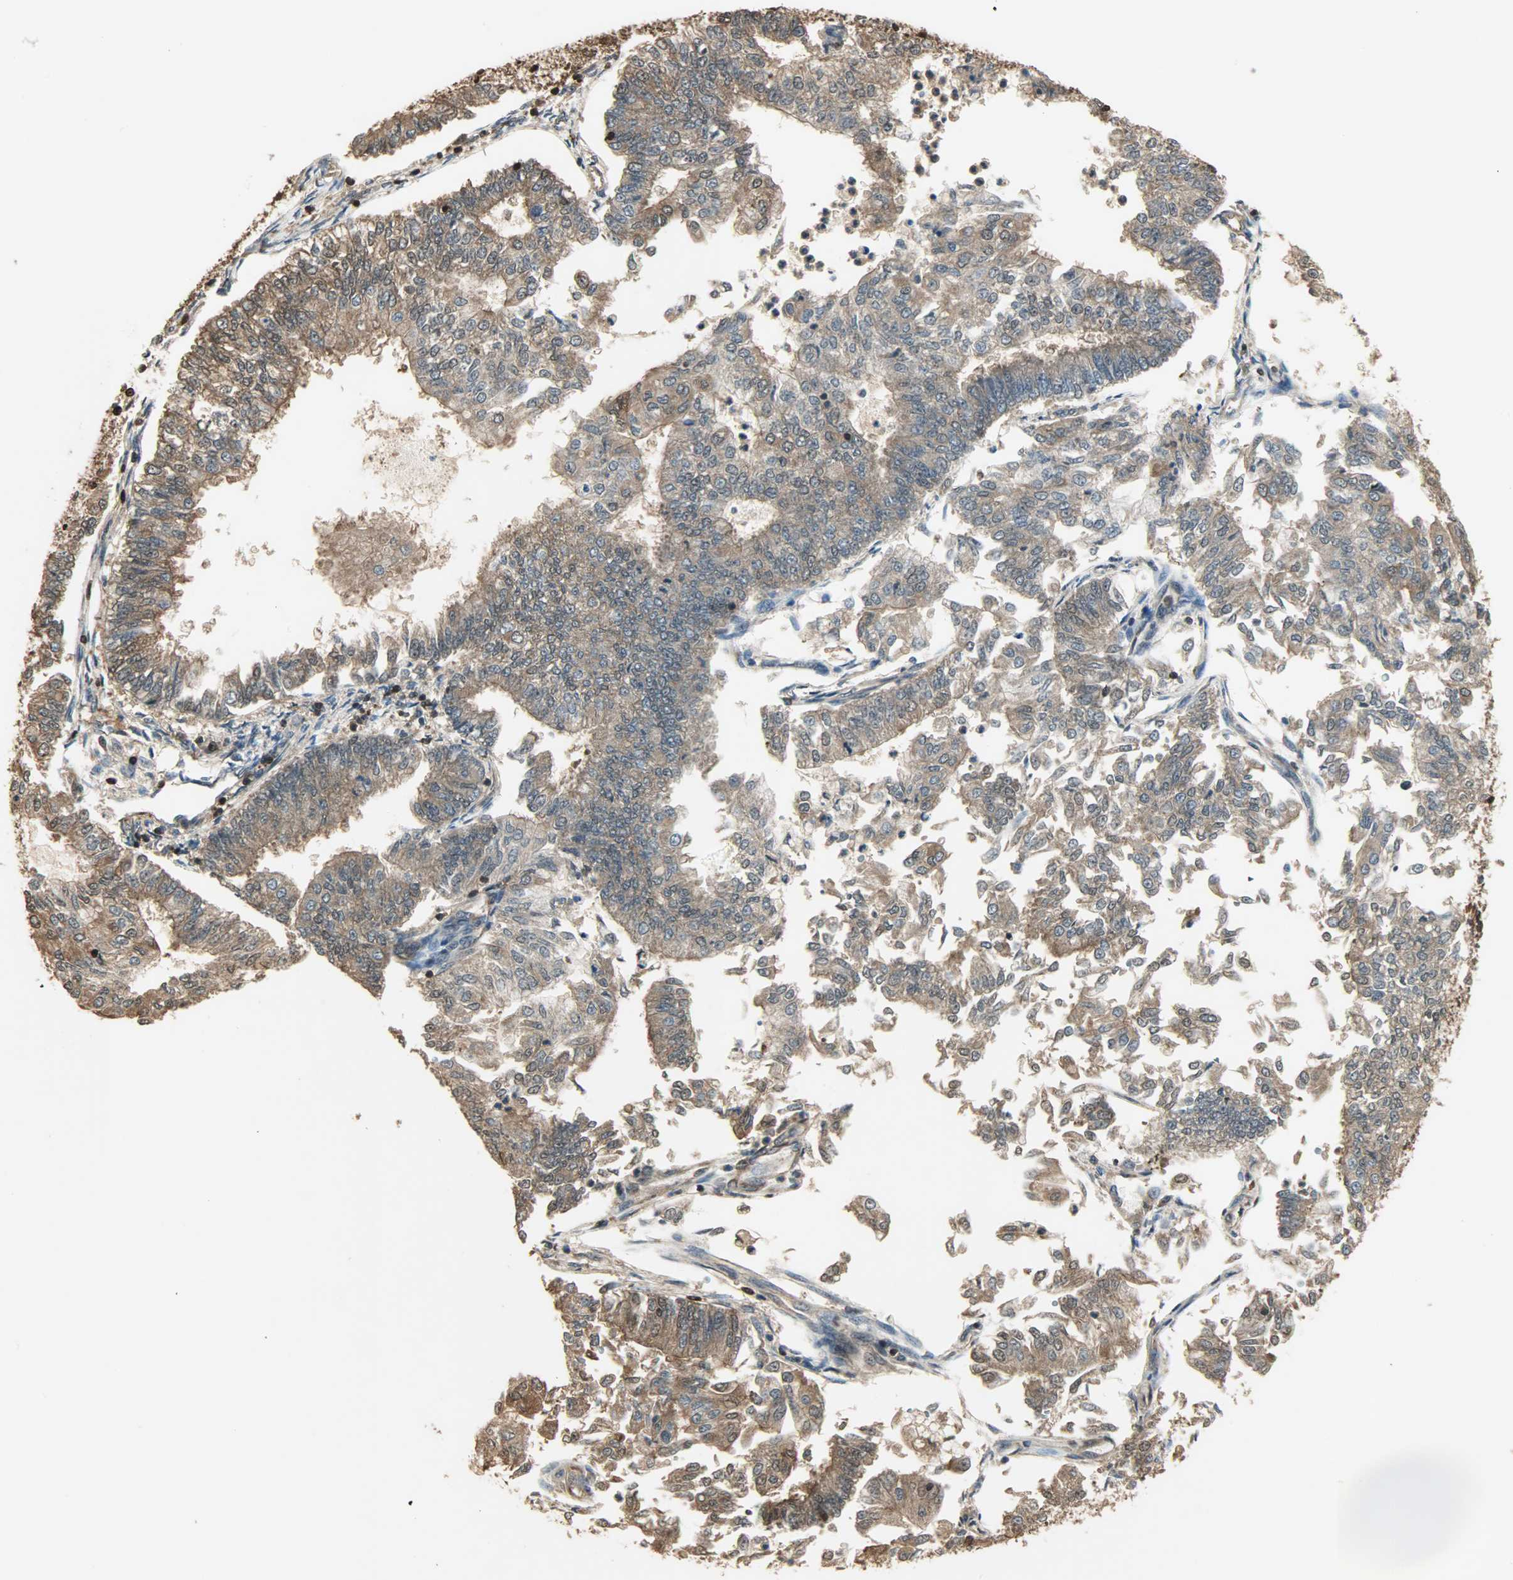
{"staining": {"intensity": "strong", "quantity": ">75%", "location": "cytoplasmic/membranous,nuclear"}, "tissue": "endometrial cancer", "cell_type": "Tumor cells", "image_type": "cancer", "snomed": [{"axis": "morphology", "description": "Adenocarcinoma, NOS"}, {"axis": "topography", "description": "Endometrium"}], "caption": "Immunohistochemistry (DAB (3,3'-diaminobenzidine)) staining of adenocarcinoma (endometrial) reveals strong cytoplasmic/membranous and nuclear protein staining in approximately >75% of tumor cells.", "gene": "YWHAZ", "patient": {"sex": "female", "age": 59}}